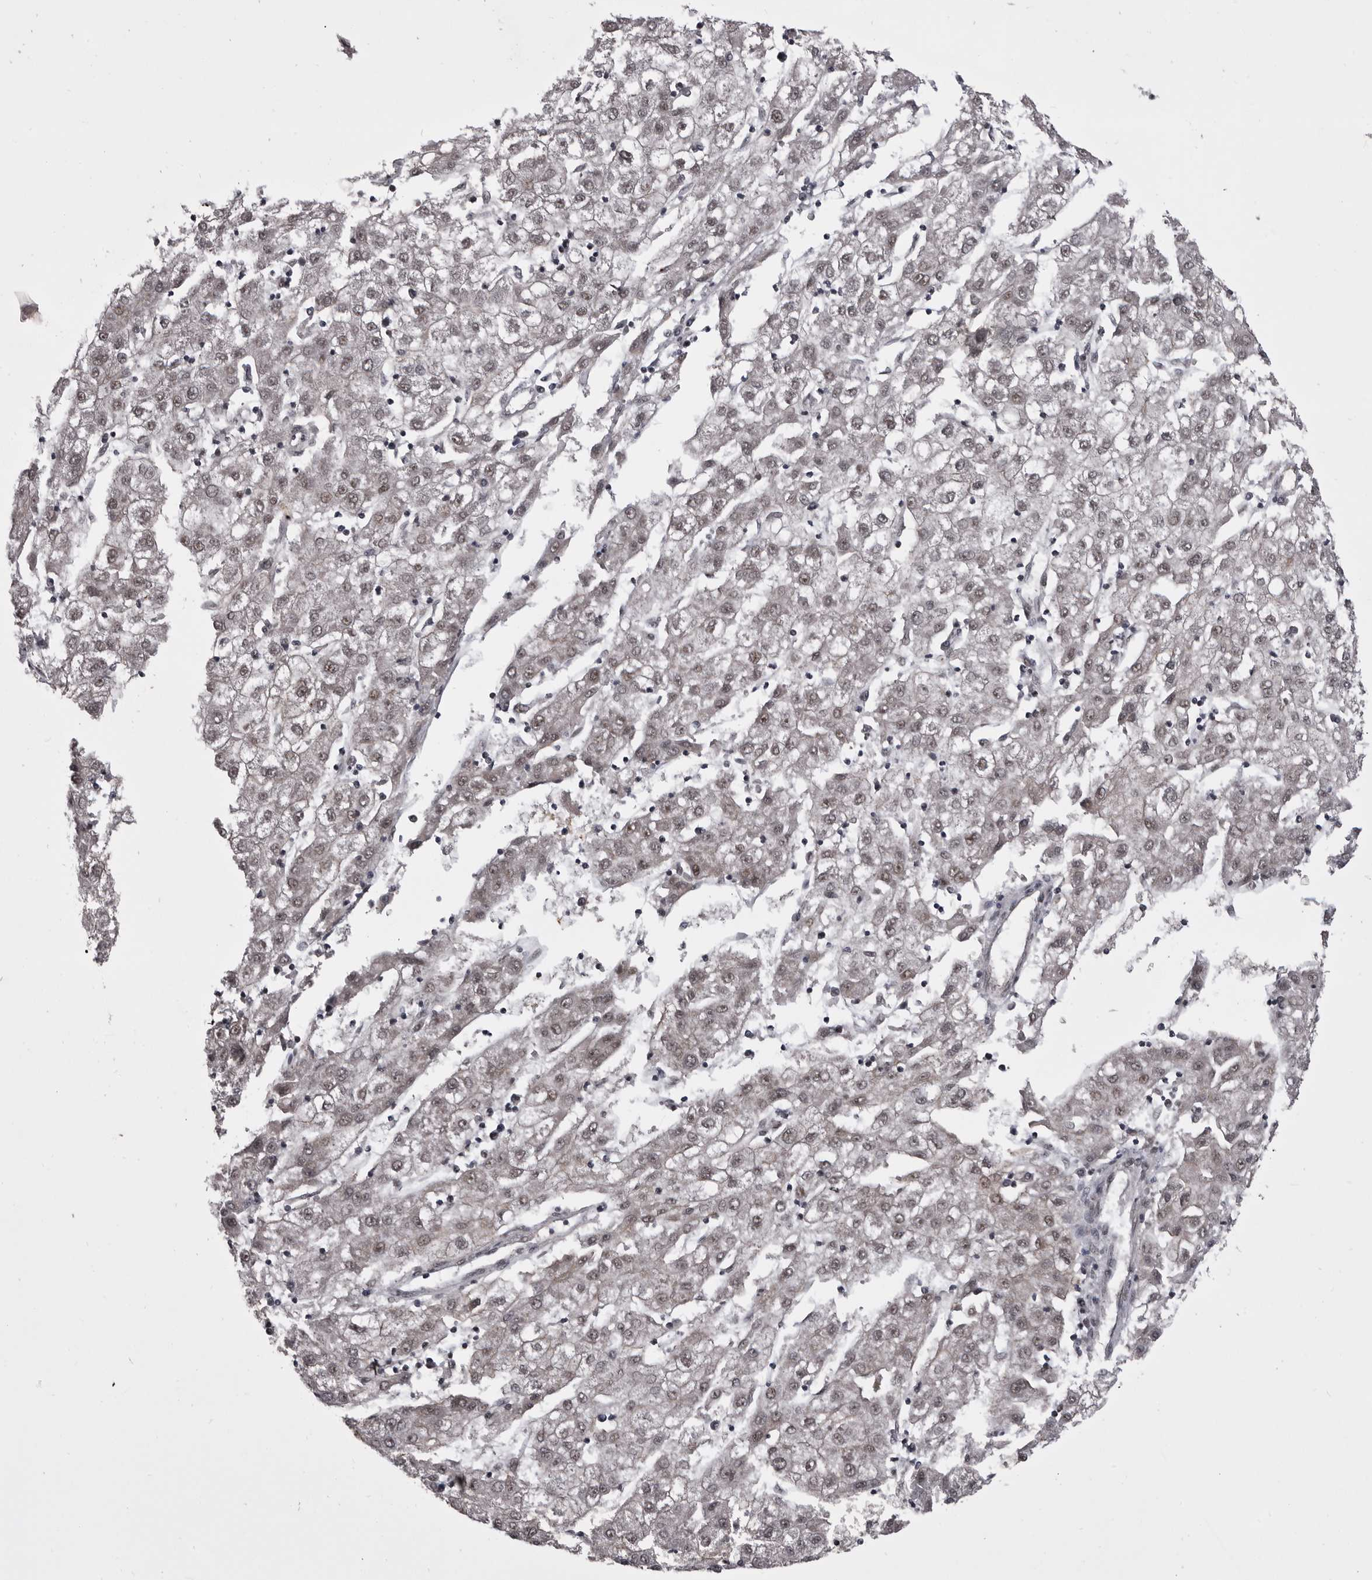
{"staining": {"intensity": "weak", "quantity": "<25%", "location": "nuclear"}, "tissue": "liver cancer", "cell_type": "Tumor cells", "image_type": "cancer", "snomed": [{"axis": "morphology", "description": "Carcinoma, Hepatocellular, NOS"}, {"axis": "topography", "description": "Liver"}], "caption": "Liver hepatocellular carcinoma was stained to show a protein in brown. There is no significant staining in tumor cells.", "gene": "PRPF3", "patient": {"sex": "male", "age": 72}}